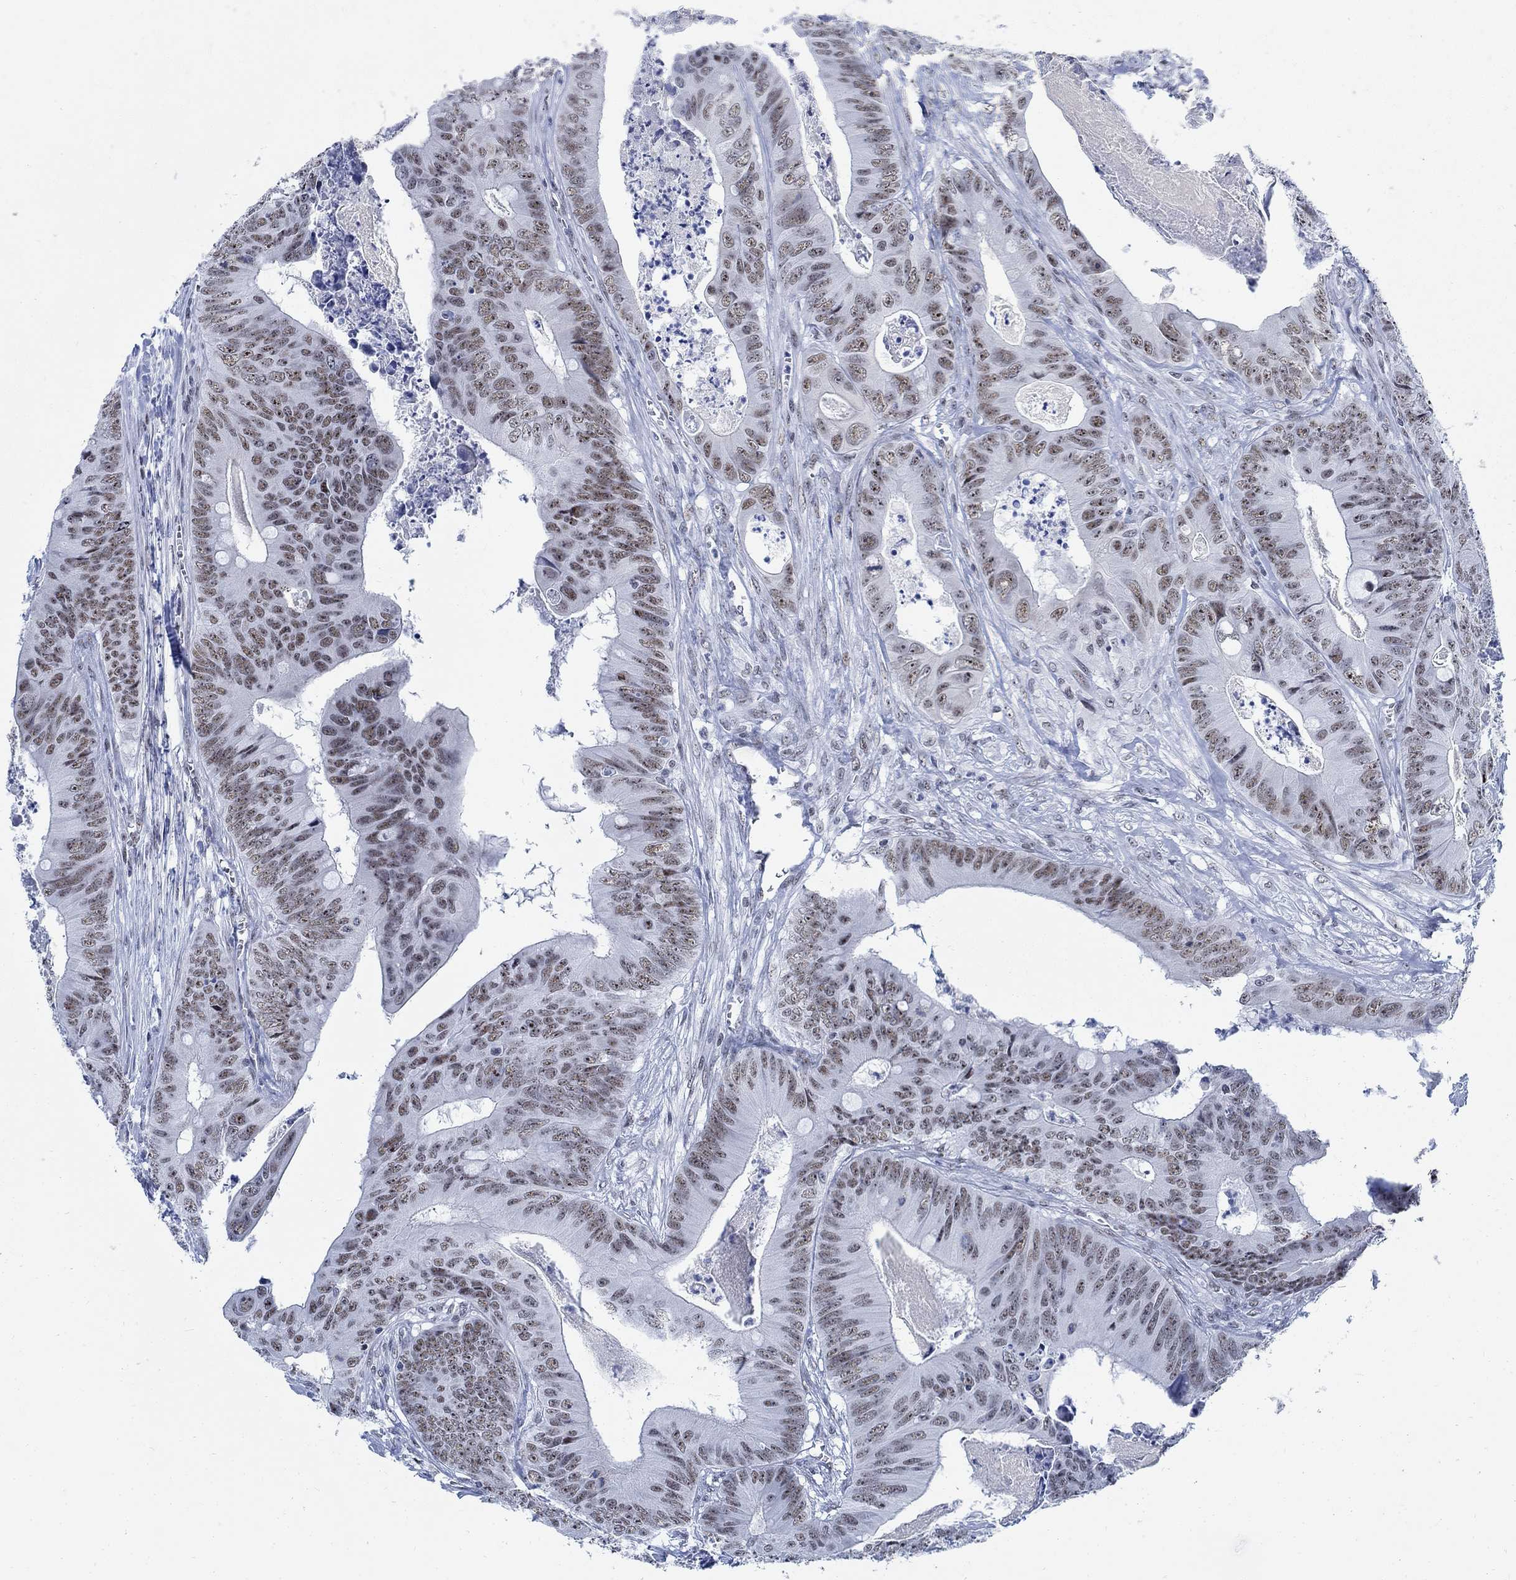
{"staining": {"intensity": "weak", "quantity": ">75%", "location": "nuclear"}, "tissue": "colorectal cancer", "cell_type": "Tumor cells", "image_type": "cancer", "snomed": [{"axis": "morphology", "description": "Adenocarcinoma, NOS"}, {"axis": "topography", "description": "Colon"}], "caption": "Weak nuclear staining for a protein is identified in approximately >75% of tumor cells of adenocarcinoma (colorectal) using IHC.", "gene": "DLK1", "patient": {"sex": "male", "age": 84}}